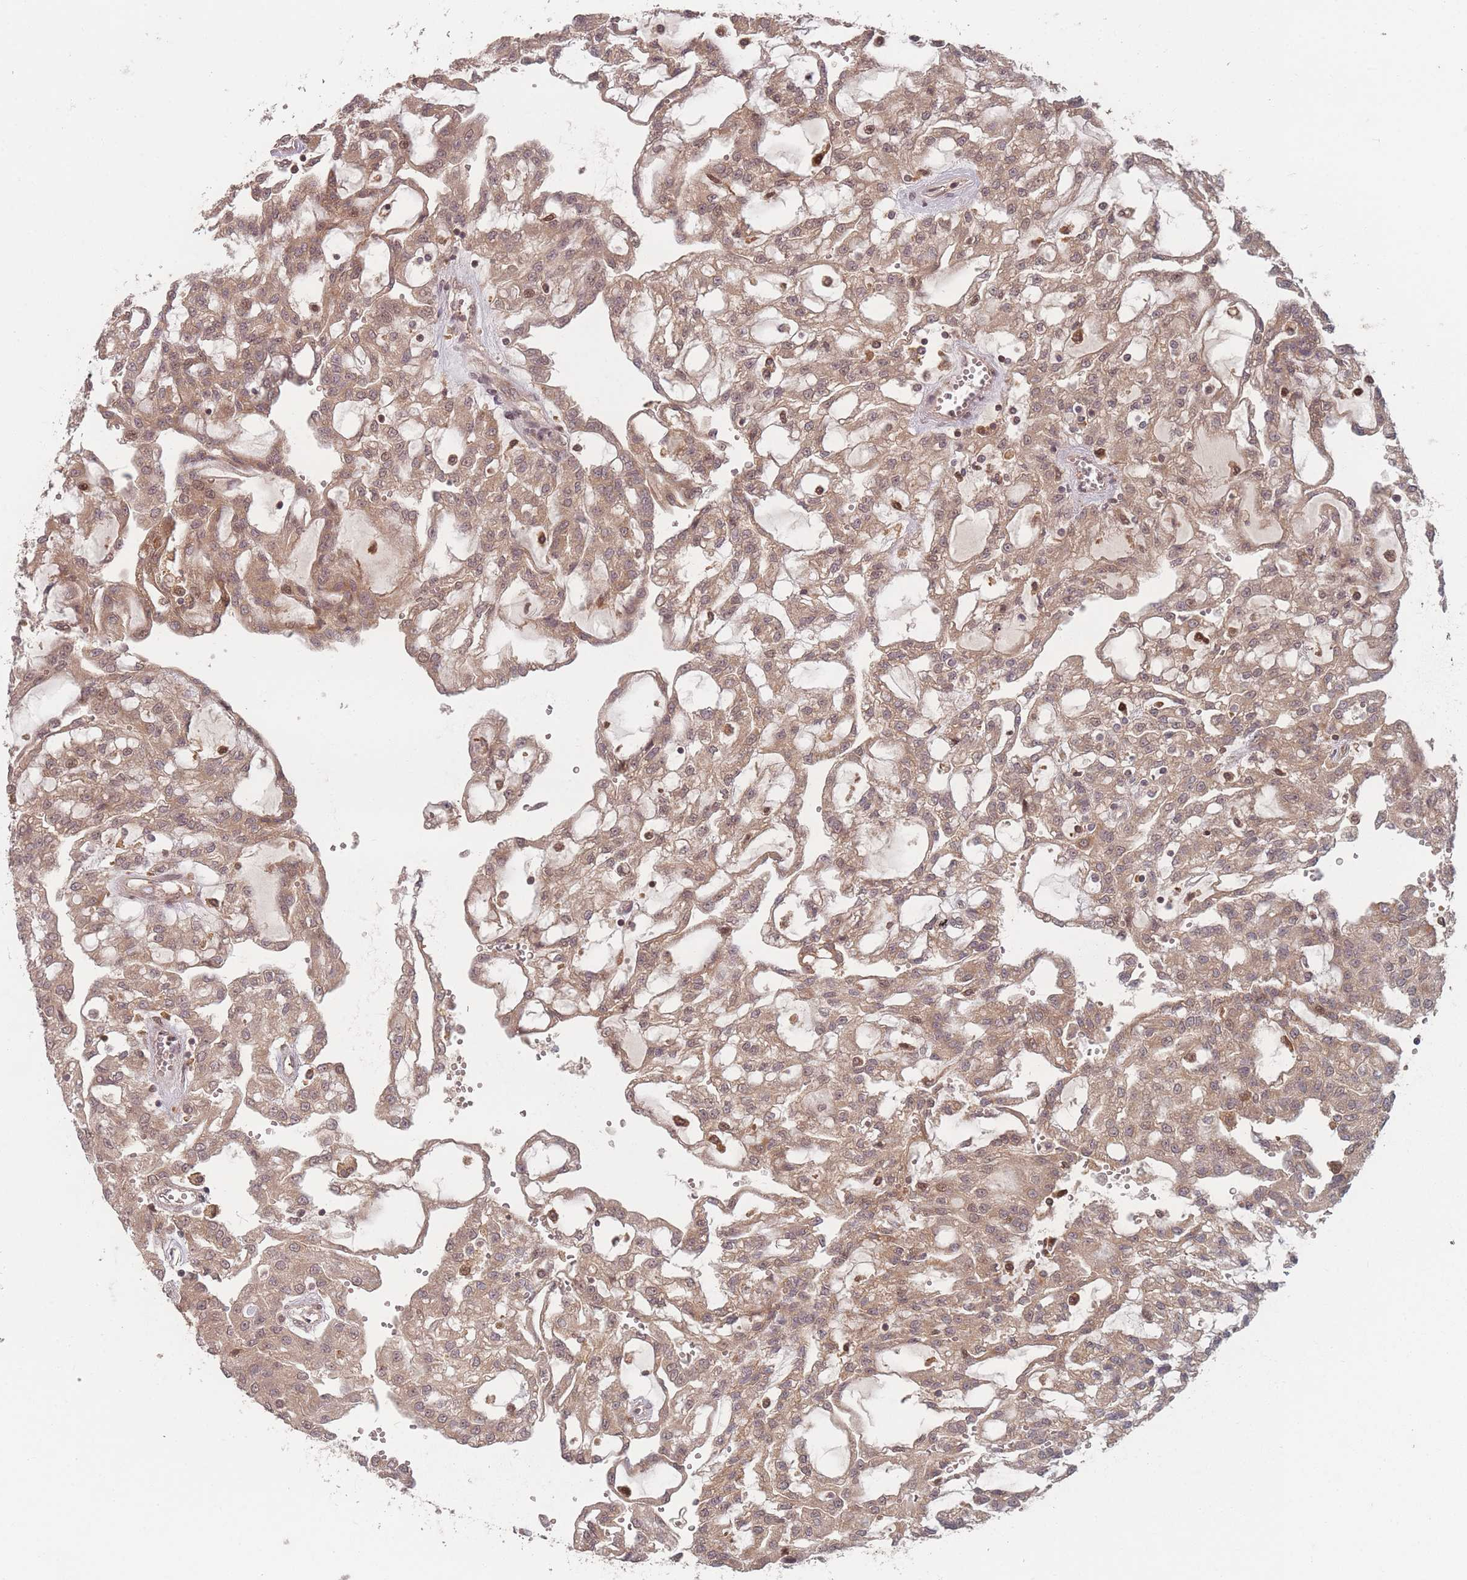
{"staining": {"intensity": "moderate", "quantity": ">75%", "location": "cytoplasmic/membranous"}, "tissue": "renal cancer", "cell_type": "Tumor cells", "image_type": "cancer", "snomed": [{"axis": "morphology", "description": "Adenocarcinoma, NOS"}, {"axis": "topography", "description": "Kidney"}], "caption": "Brown immunohistochemical staining in renal cancer (adenocarcinoma) shows moderate cytoplasmic/membranous positivity in approximately >75% of tumor cells.", "gene": "HAGH", "patient": {"sex": "male", "age": 63}}